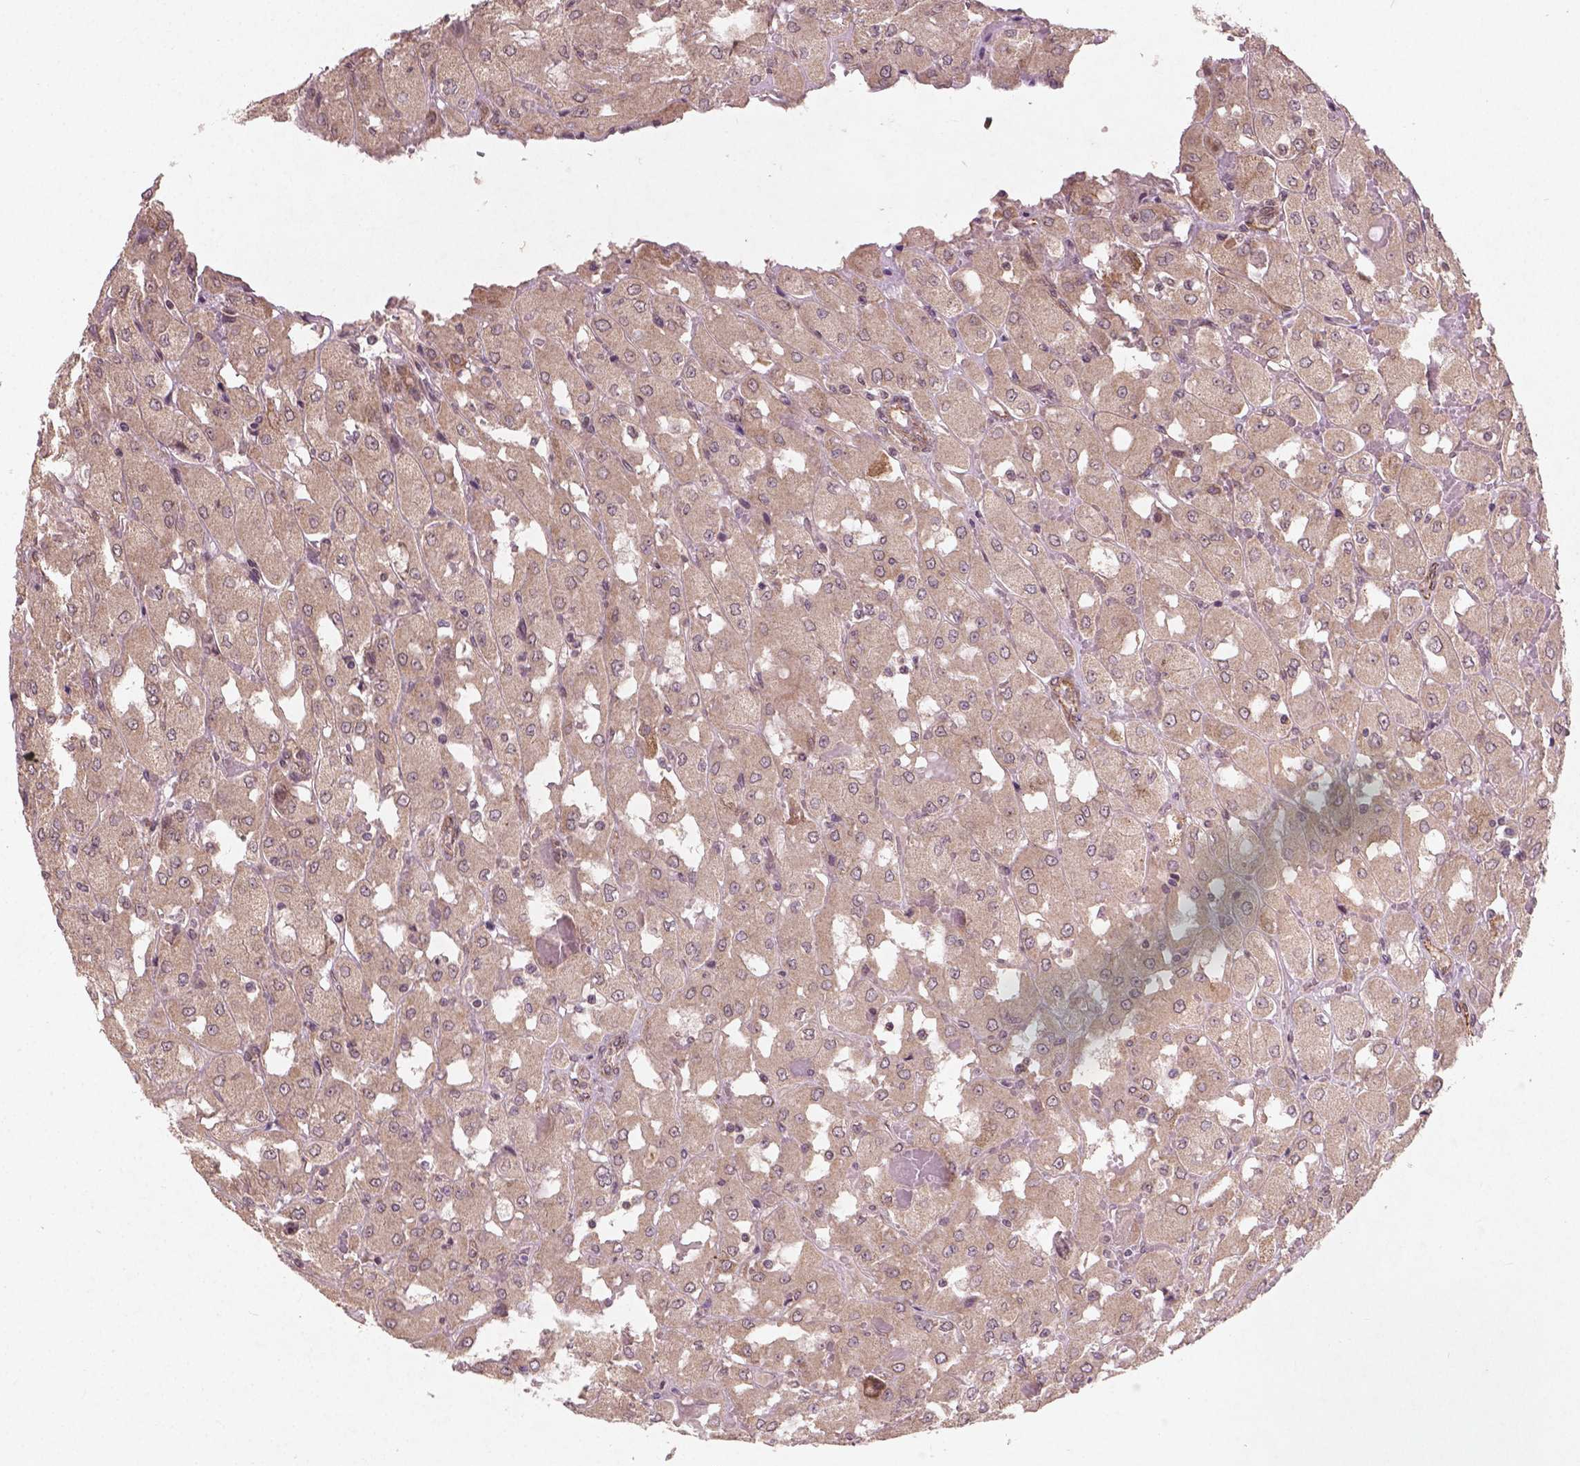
{"staining": {"intensity": "negative", "quantity": "none", "location": "none"}, "tissue": "renal cancer", "cell_type": "Tumor cells", "image_type": "cancer", "snomed": [{"axis": "morphology", "description": "Adenocarcinoma, NOS"}, {"axis": "topography", "description": "Kidney"}], "caption": "IHC photomicrograph of human renal cancer stained for a protein (brown), which shows no staining in tumor cells.", "gene": "SMAD2", "patient": {"sex": "male", "age": 72}}